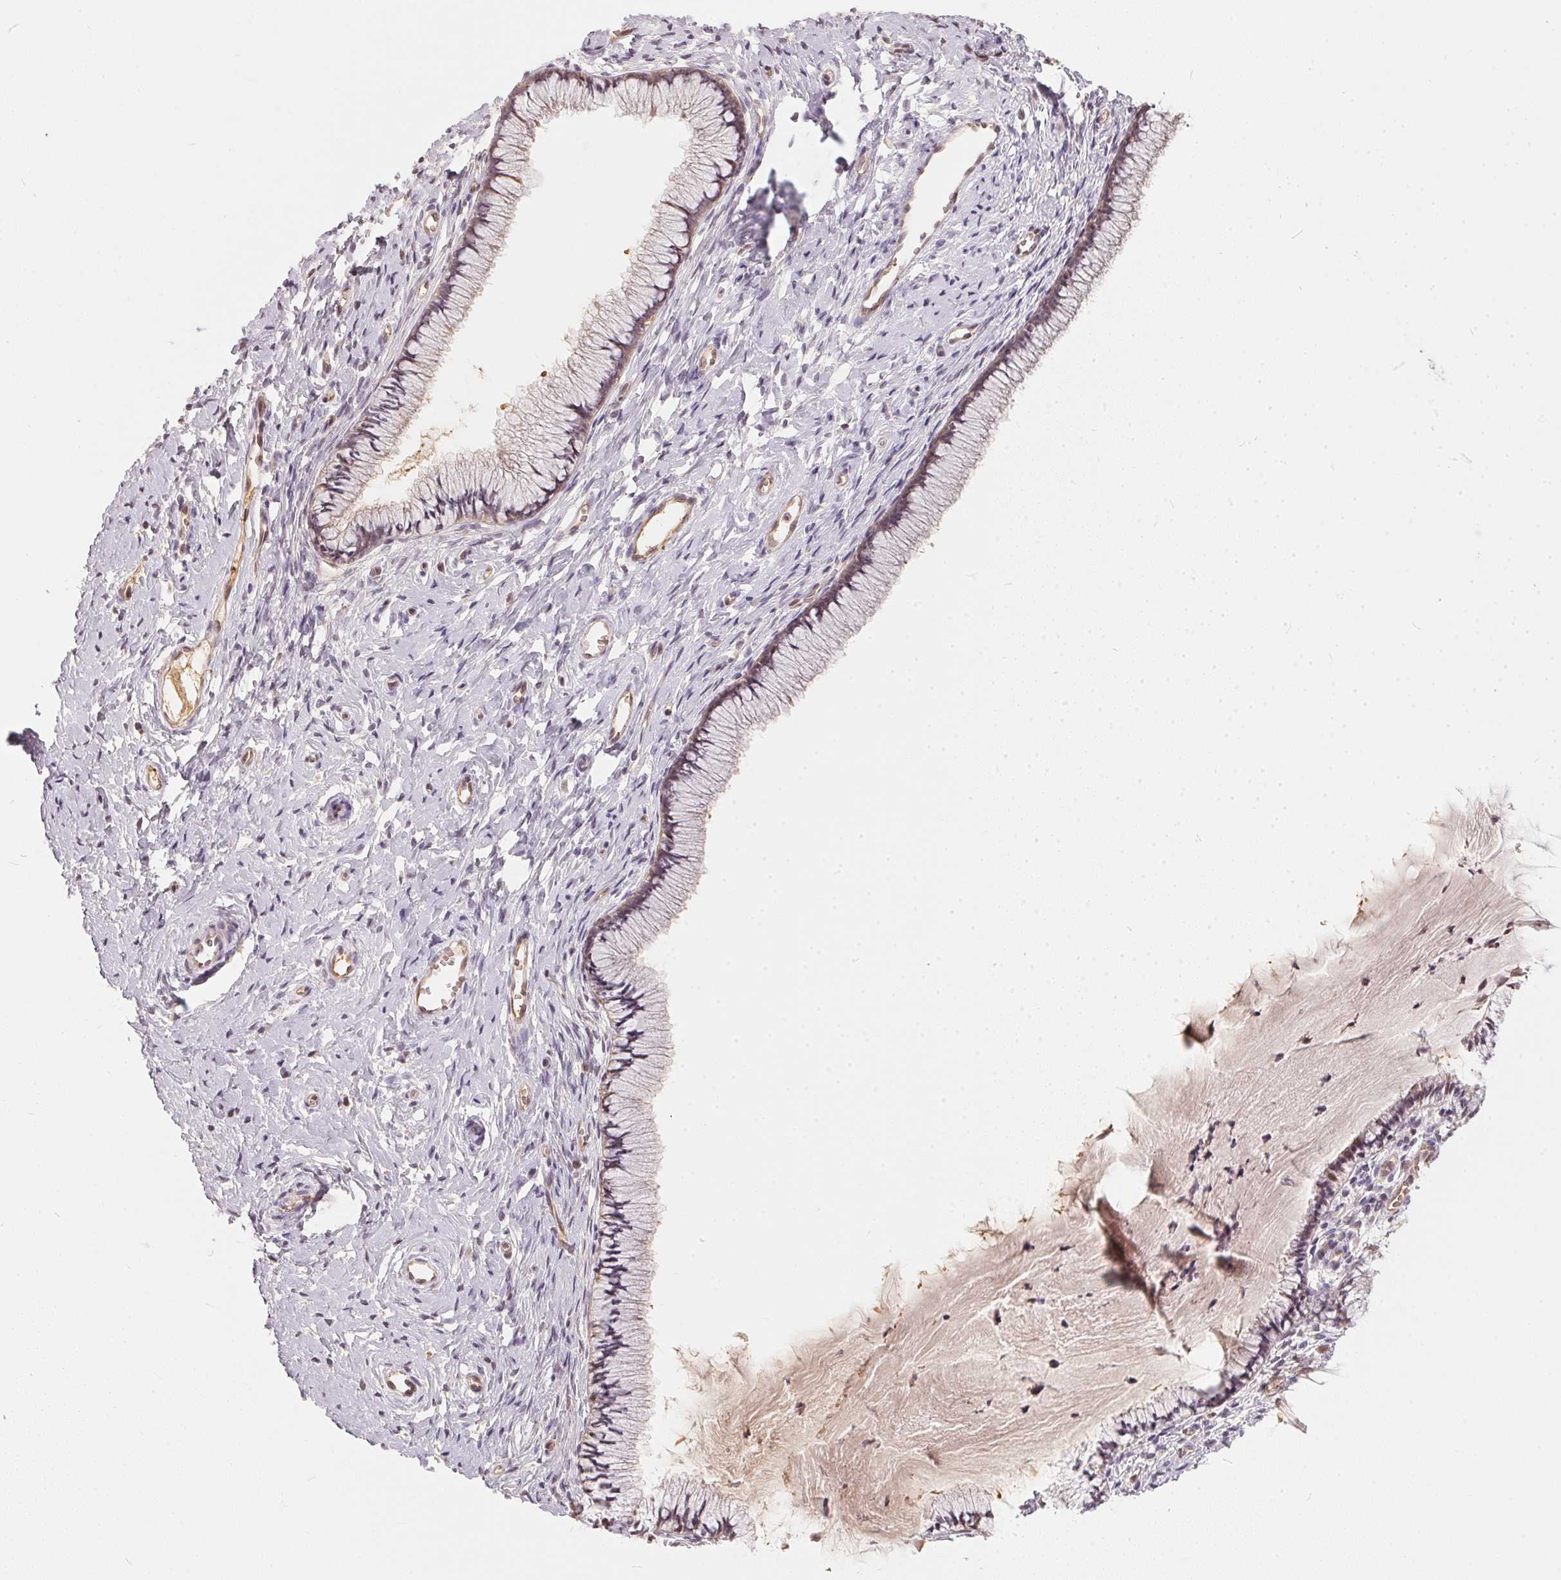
{"staining": {"intensity": "weak", "quantity": "<25%", "location": "cytoplasmic/membranous"}, "tissue": "cervix", "cell_type": "Glandular cells", "image_type": "normal", "snomed": [{"axis": "morphology", "description": "Normal tissue, NOS"}, {"axis": "topography", "description": "Cervix"}], "caption": "This is an immunohistochemistry (IHC) photomicrograph of normal human cervix. There is no positivity in glandular cells.", "gene": "BLMH", "patient": {"sex": "female", "age": 40}}